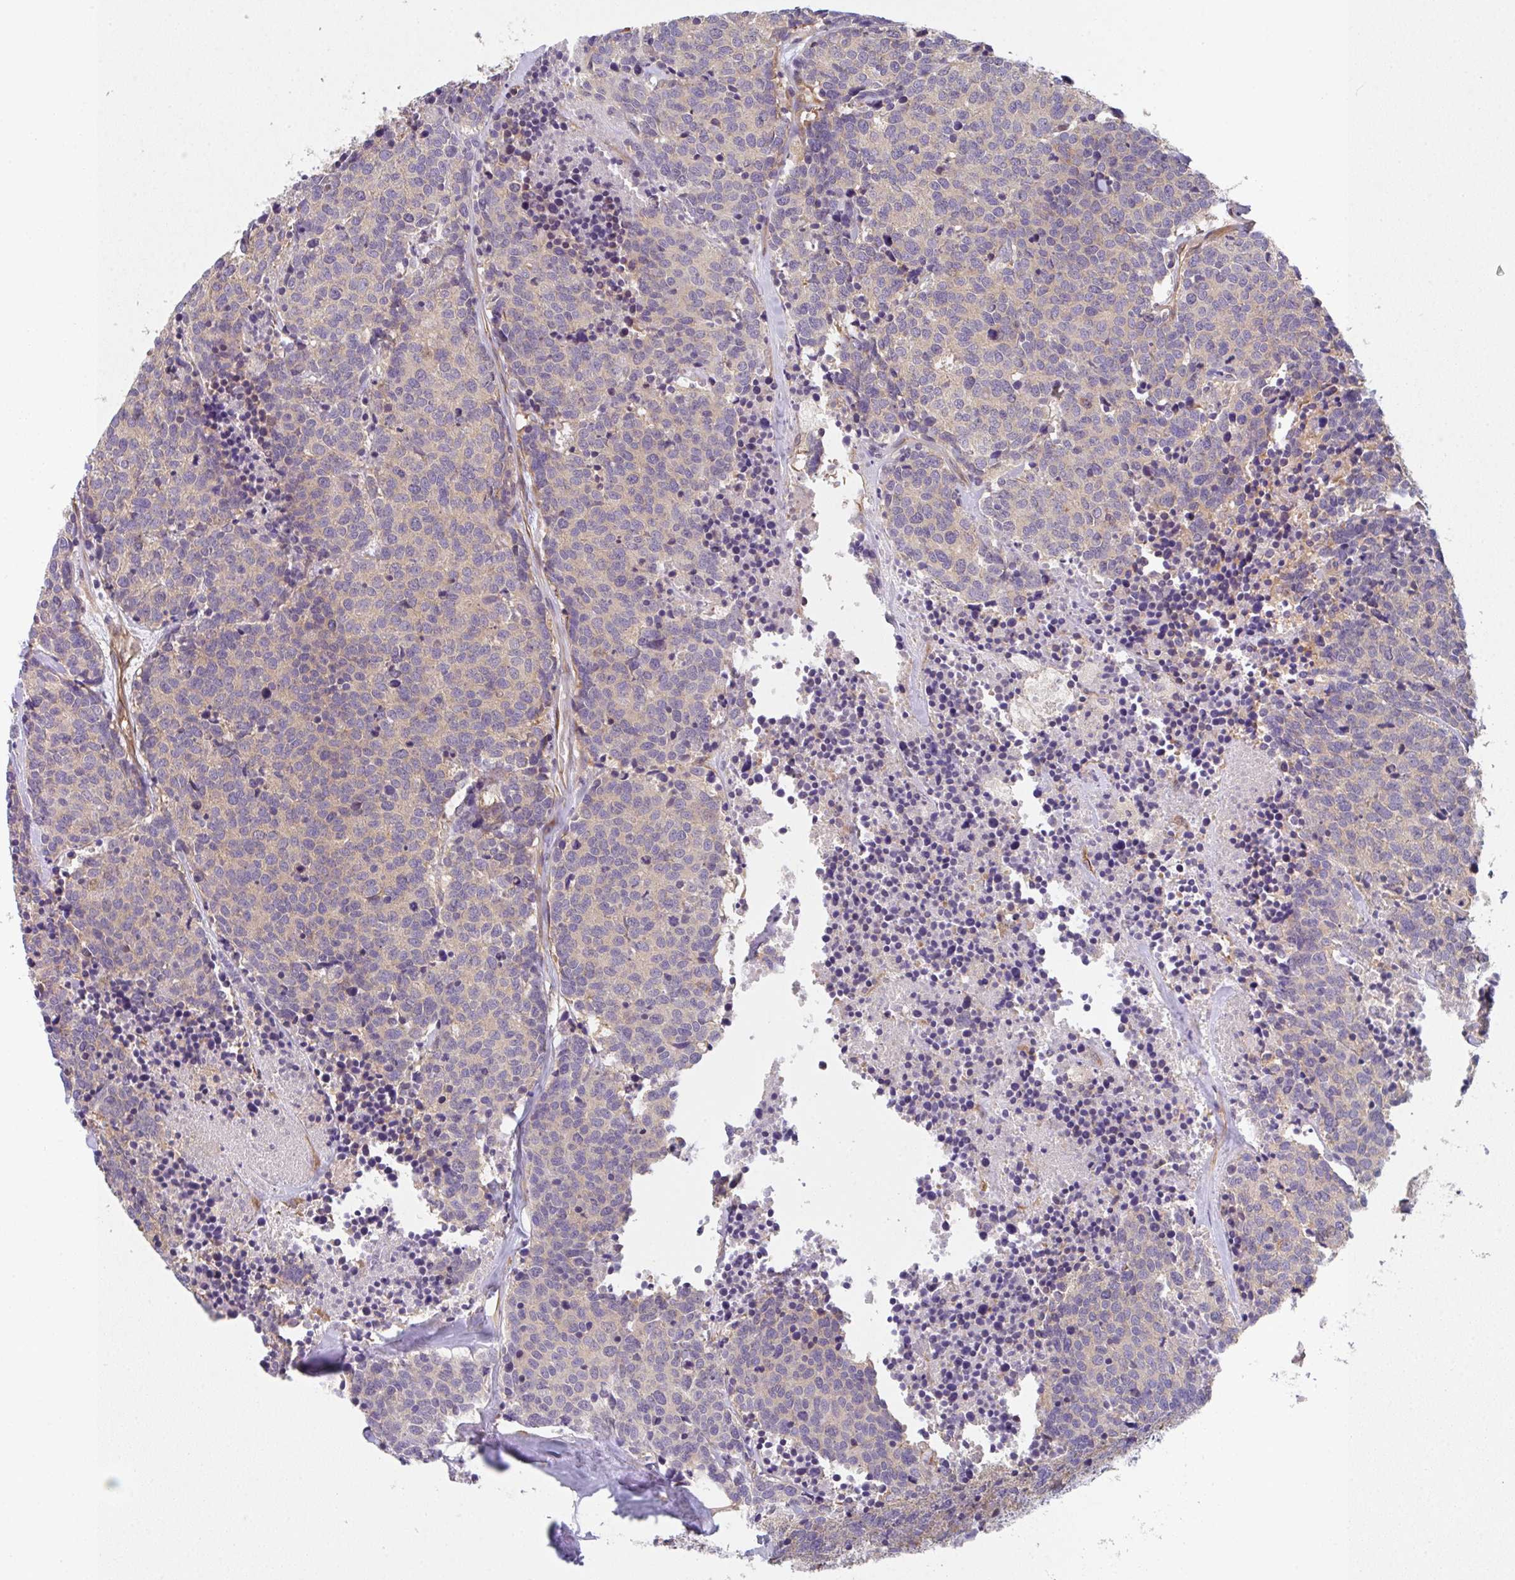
{"staining": {"intensity": "negative", "quantity": "none", "location": "none"}, "tissue": "carcinoid", "cell_type": "Tumor cells", "image_type": "cancer", "snomed": [{"axis": "morphology", "description": "Carcinoid, malignant, NOS"}, {"axis": "topography", "description": "Skin"}], "caption": "This histopathology image is of carcinoid (malignant) stained with IHC to label a protein in brown with the nuclei are counter-stained blue. There is no positivity in tumor cells.", "gene": "TMEM229A", "patient": {"sex": "female", "age": 79}}